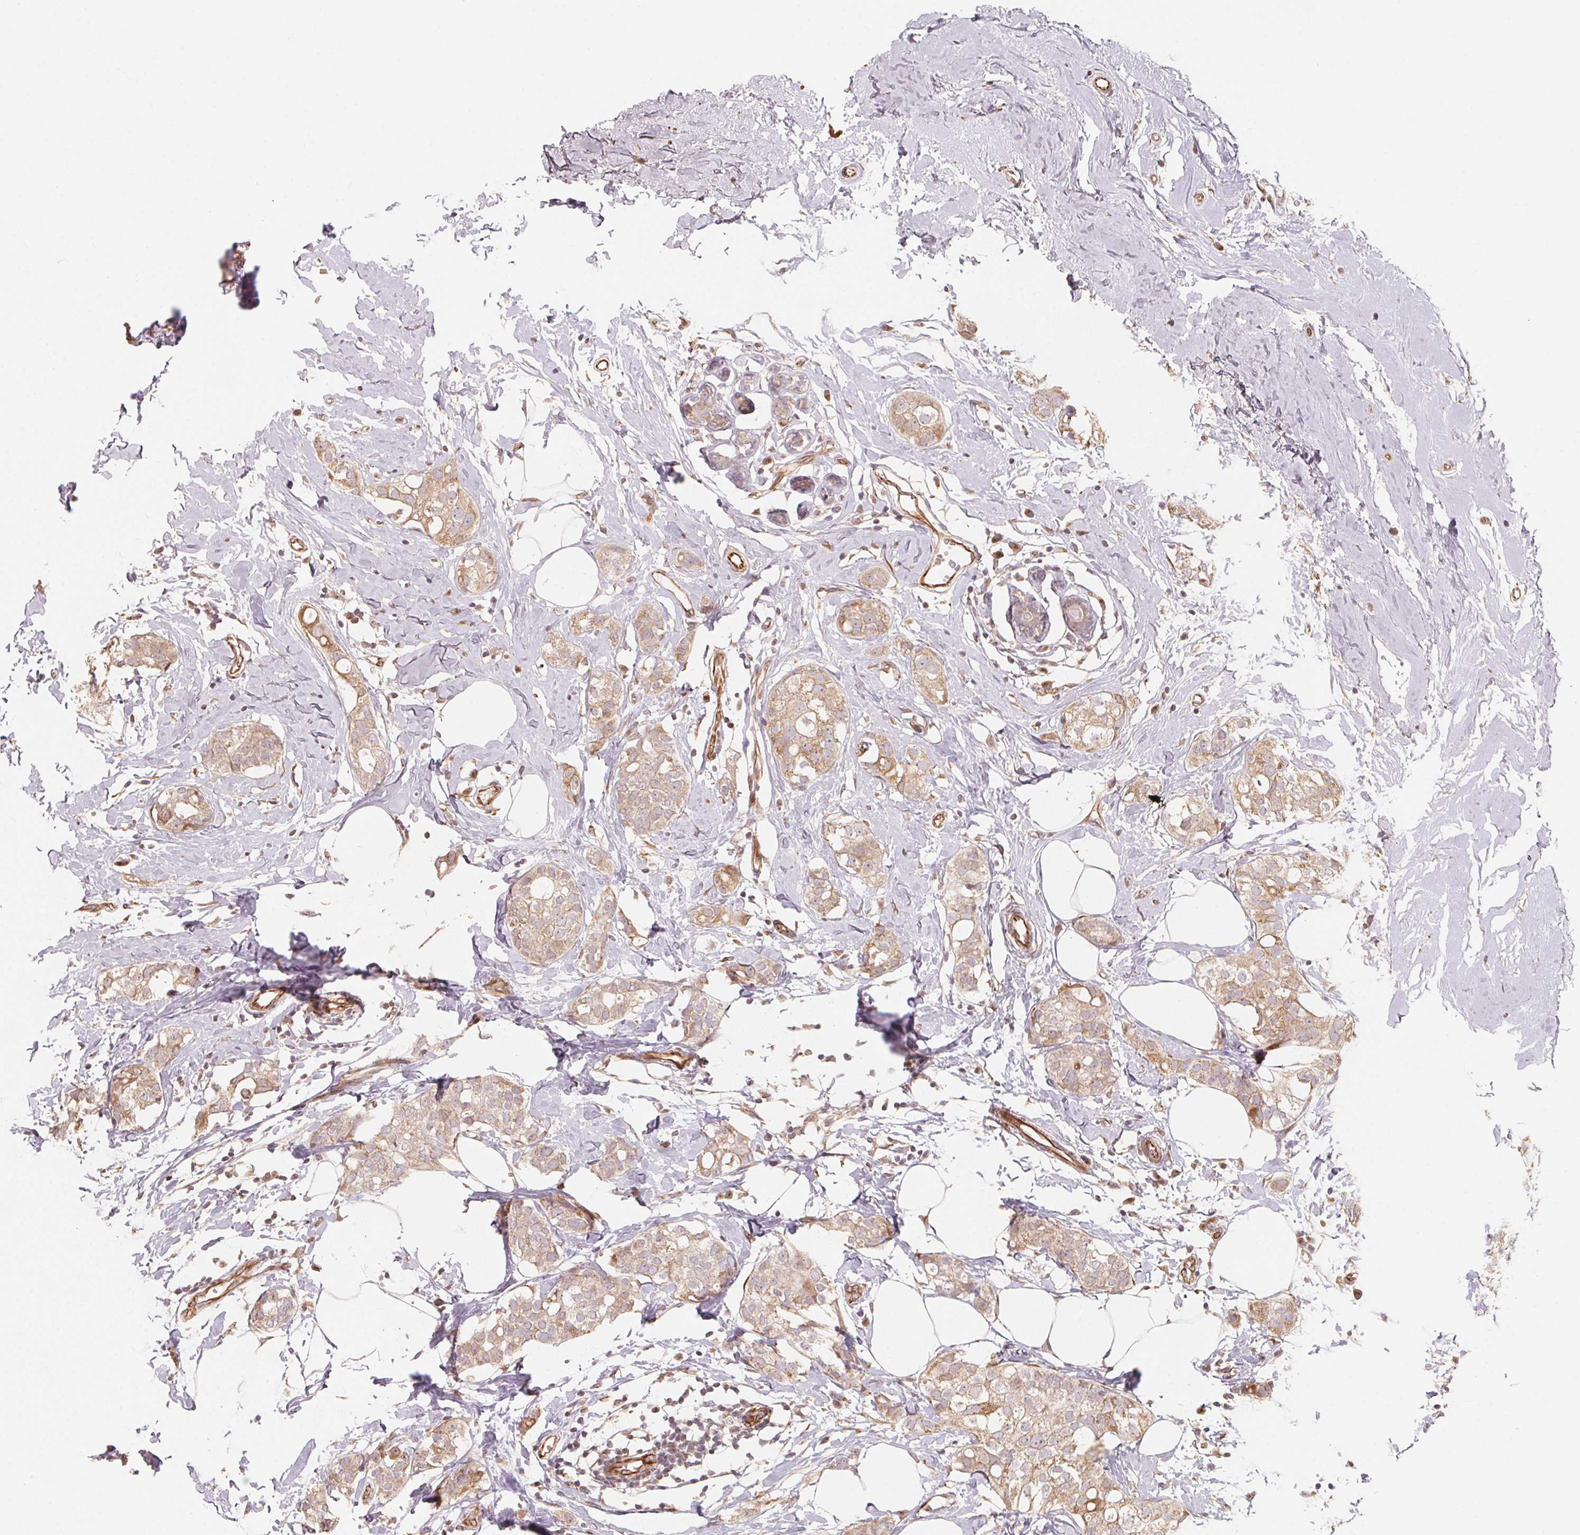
{"staining": {"intensity": "weak", "quantity": ">75%", "location": "cytoplasmic/membranous"}, "tissue": "breast cancer", "cell_type": "Tumor cells", "image_type": "cancer", "snomed": [{"axis": "morphology", "description": "Duct carcinoma"}, {"axis": "topography", "description": "Breast"}], "caption": "A low amount of weak cytoplasmic/membranous positivity is appreciated in approximately >75% of tumor cells in invasive ductal carcinoma (breast) tissue.", "gene": "TSPAN12", "patient": {"sex": "female", "age": 40}}